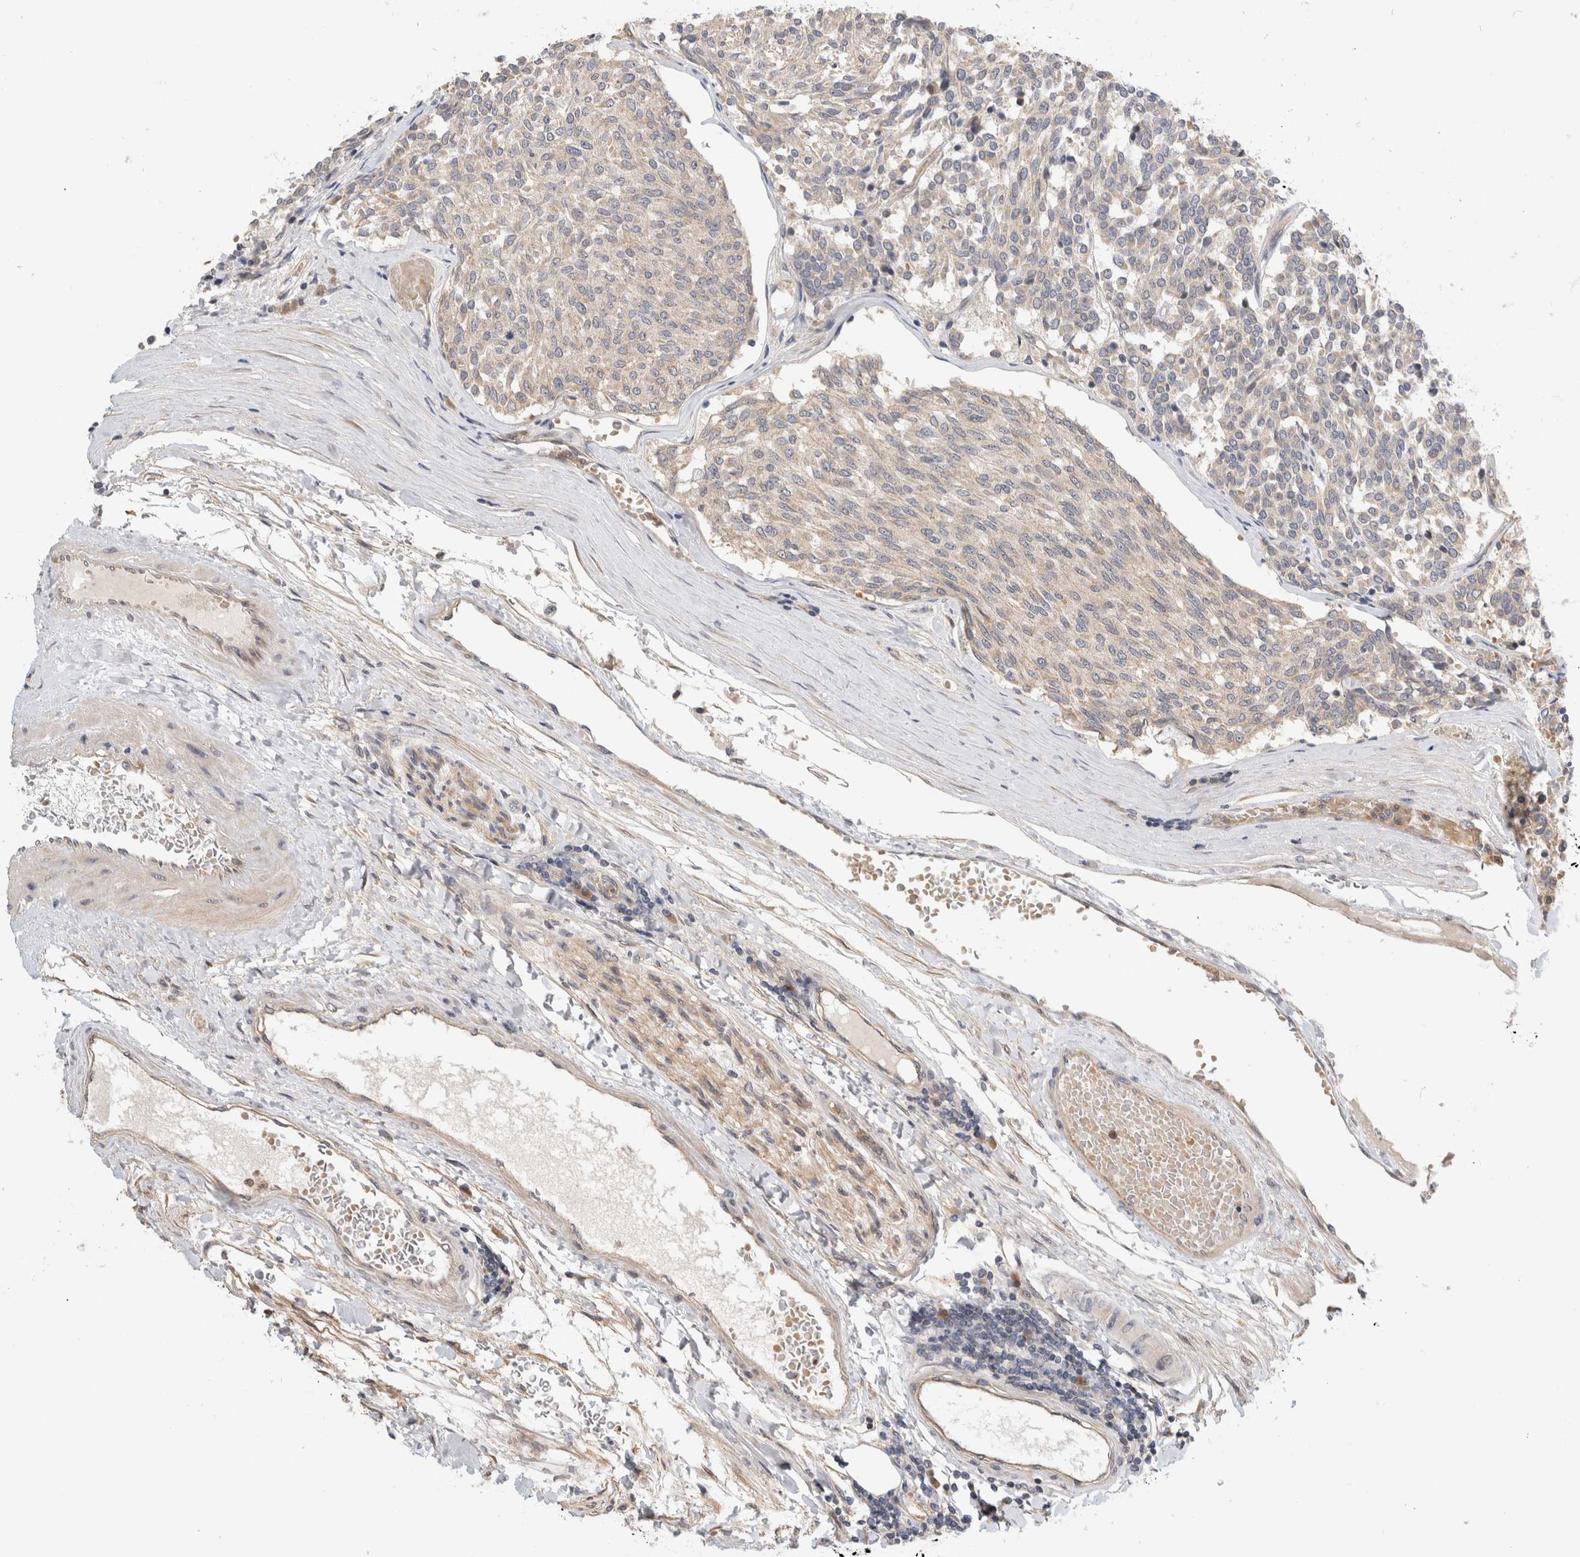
{"staining": {"intensity": "weak", "quantity": "<25%", "location": "cytoplasmic/membranous"}, "tissue": "carcinoid", "cell_type": "Tumor cells", "image_type": "cancer", "snomed": [{"axis": "morphology", "description": "Carcinoid, malignant, NOS"}, {"axis": "topography", "description": "Pancreas"}], "caption": "High power microscopy photomicrograph of an IHC micrograph of carcinoid, revealing no significant positivity in tumor cells.", "gene": "PGM1", "patient": {"sex": "female", "age": 54}}